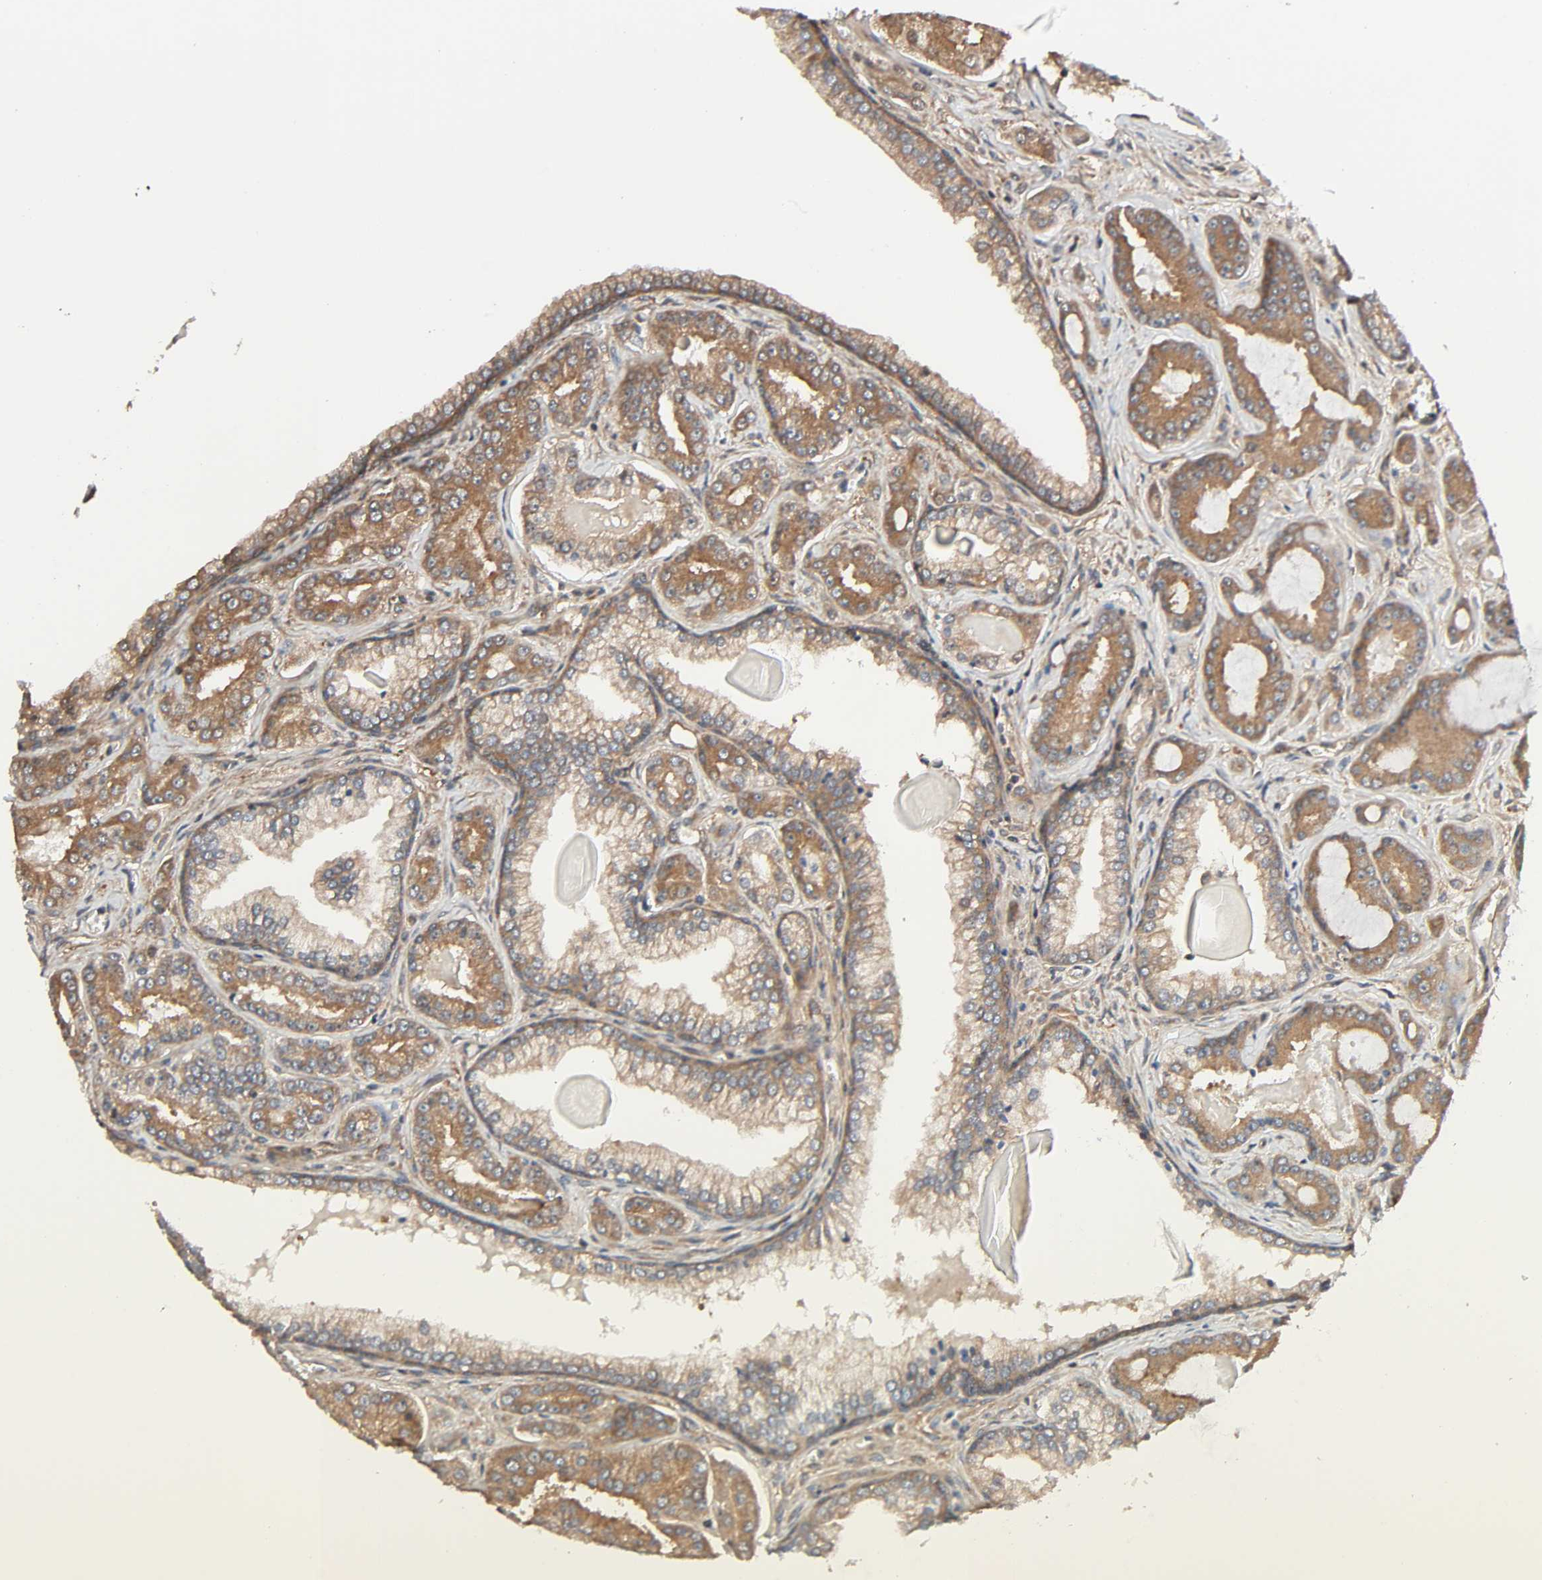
{"staining": {"intensity": "moderate", "quantity": ">75%", "location": "cytoplasmic/membranous"}, "tissue": "prostate cancer", "cell_type": "Tumor cells", "image_type": "cancer", "snomed": [{"axis": "morphology", "description": "Adenocarcinoma, Low grade"}, {"axis": "topography", "description": "Prostate"}], "caption": "An immunohistochemistry (IHC) image of tumor tissue is shown. Protein staining in brown highlights moderate cytoplasmic/membranous positivity in adenocarcinoma (low-grade) (prostate) within tumor cells. (DAB = brown stain, brightfield microscopy at high magnification).", "gene": "PPP2R1B", "patient": {"sex": "male", "age": 59}}